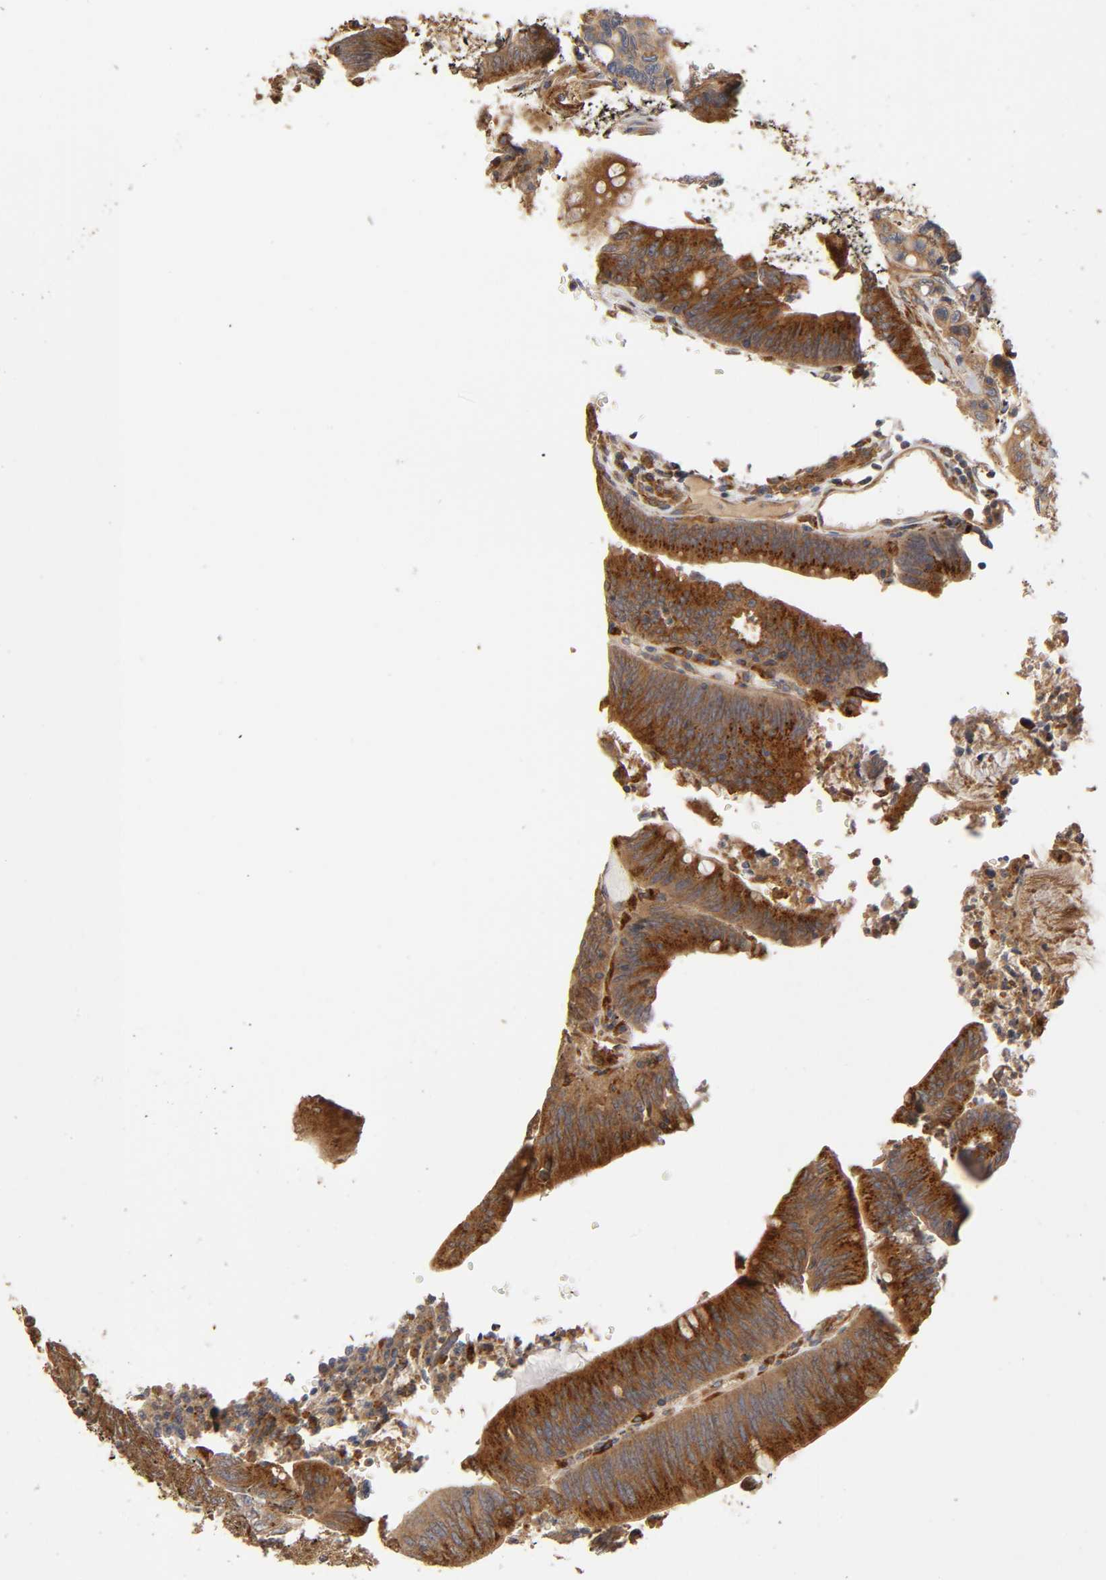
{"staining": {"intensity": "strong", "quantity": ">75%", "location": "cytoplasmic/membranous"}, "tissue": "colorectal cancer", "cell_type": "Tumor cells", "image_type": "cancer", "snomed": [{"axis": "morphology", "description": "Adenocarcinoma, NOS"}, {"axis": "topography", "description": "Rectum"}], "caption": "IHC staining of adenocarcinoma (colorectal), which reveals high levels of strong cytoplasmic/membranous staining in about >75% of tumor cells indicating strong cytoplasmic/membranous protein staining. The staining was performed using DAB (brown) for protein detection and nuclei were counterstained in hematoxylin (blue).", "gene": "GNPTG", "patient": {"sex": "female", "age": 66}}